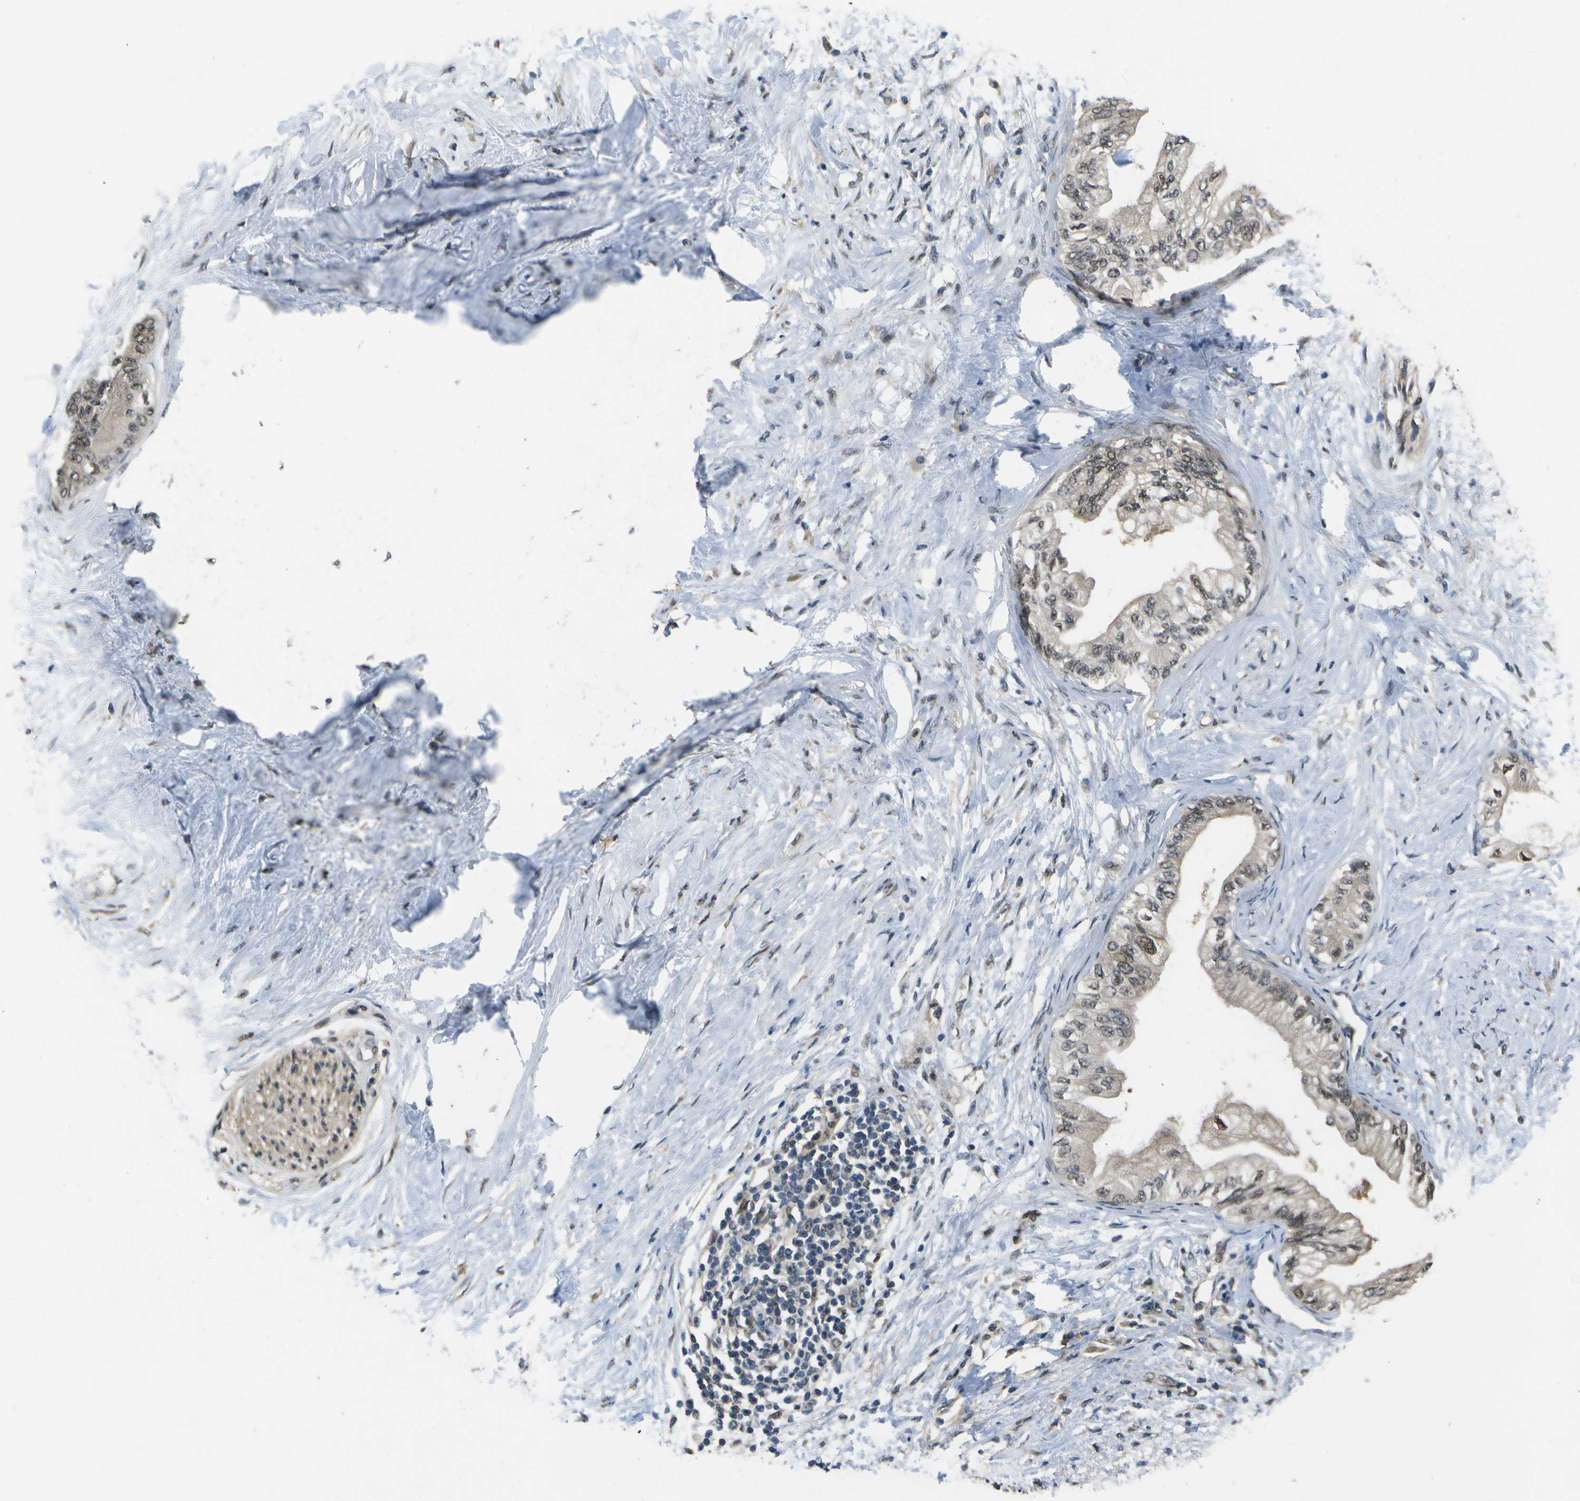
{"staining": {"intensity": "moderate", "quantity": "25%-75%", "location": "cytoplasmic/membranous,nuclear"}, "tissue": "pancreatic cancer", "cell_type": "Tumor cells", "image_type": "cancer", "snomed": [{"axis": "morphology", "description": "Normal tissue, NOS"}, {"axis": "morphology", "description": "Adenocarcinoma, NOS"}, {"axis": "topography", "description": "Pancreas"}, {"axis": "topography", "description": "Duodenum"}], "caption": "IHC (DAB (3,3'-diaminobenzidine)) staining of human pancreatic cancer exhibits moderate cytoplasmic/membranous and nuclear protein staining in about 25%-75% of tumor cells.", "gene": "GANC", "patient": {"sex": "female", "age": 60}}